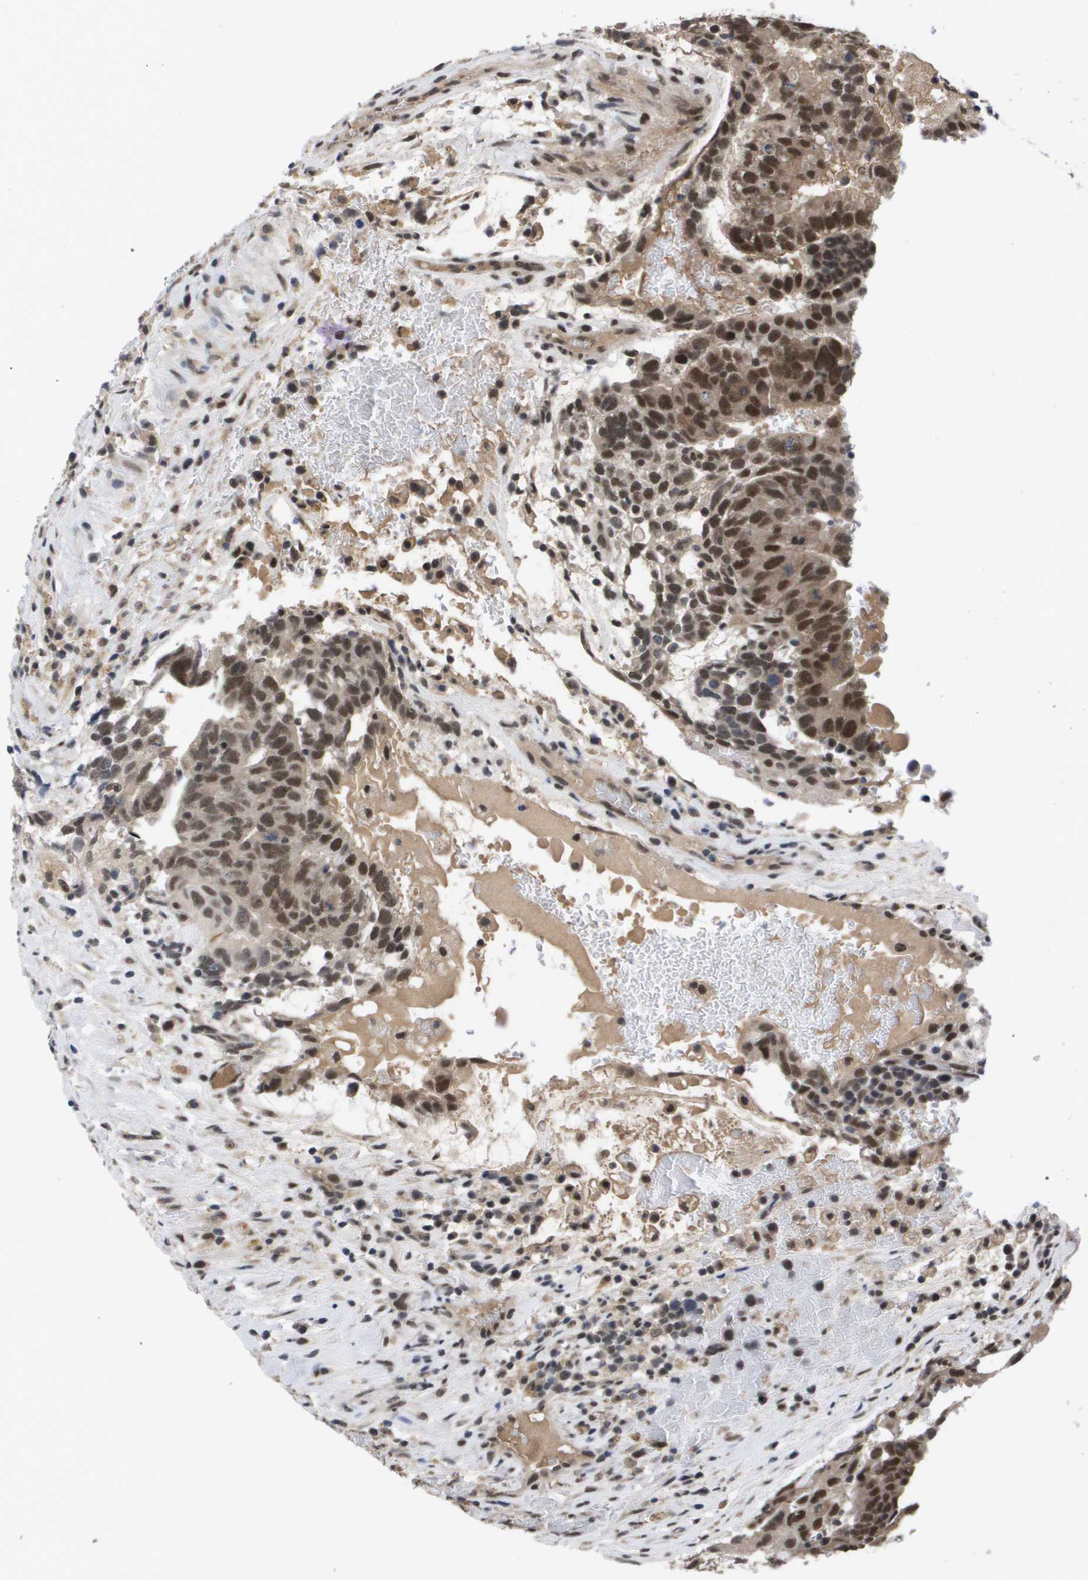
{"staining": {"intensity": "strong", "quantity": ">75%", "location": "nuclear"}, "tissue": "testis cancer", "cell_type": "Tumor cells", "image_type": "cancer", "snomed": [{"axis": "morphology", "description": "Seminoma, NOS"}, {"axis": "morphology", "description": "Carcinoma, Embryonal, NOS"}, {"axis": "topography", "description": "Testis"}], "caption": "Immunohistochemistry (IHC) micrograph of human testis cancer (seminoma) stained for a protein (brown), which displays high levels of strong nuclear positivity in about >75% of tumor cells.", "gene": "AMBRA1", "patient": {"sex": "male", "age": 52}}